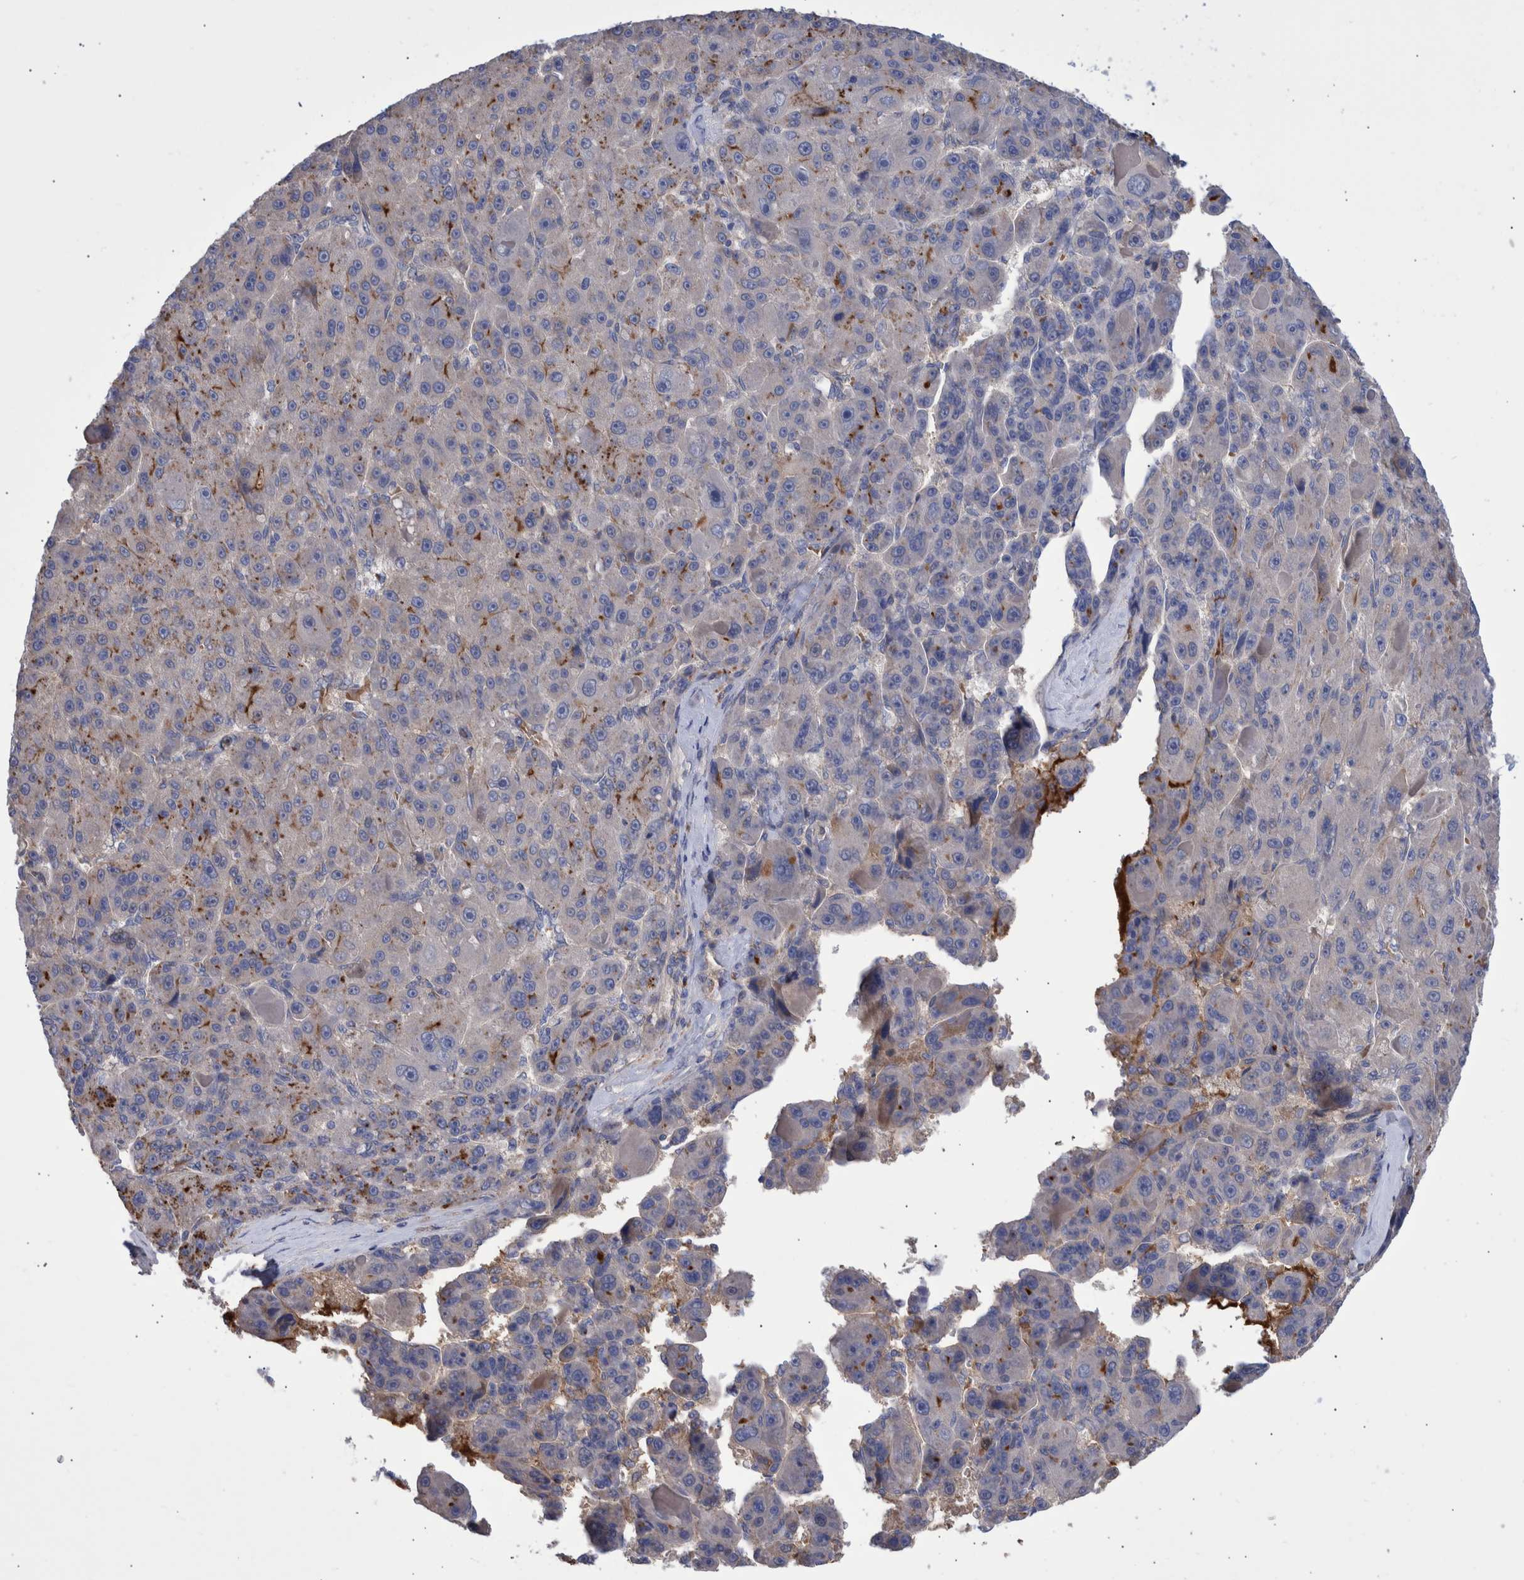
{"staining": {"intensity": "negative", "quantity": "none", "location": "none"}, "tissue": "liver cancer", "cell_type": "Tumor cells", "image_type": "cancer", "snomed": [{"axis": "morphology", "description": "Carcinoma, Hepatocellular, NOS"}, {"axis": "topography", "description": "Liver"}], "caption": "Immunohistochemical staining of human hepatocellular carcinoma (liver) exhibits no significant expression in tumor cells.", "gene": "DLL4", "patient": {"sex": "male", "age": 76}}